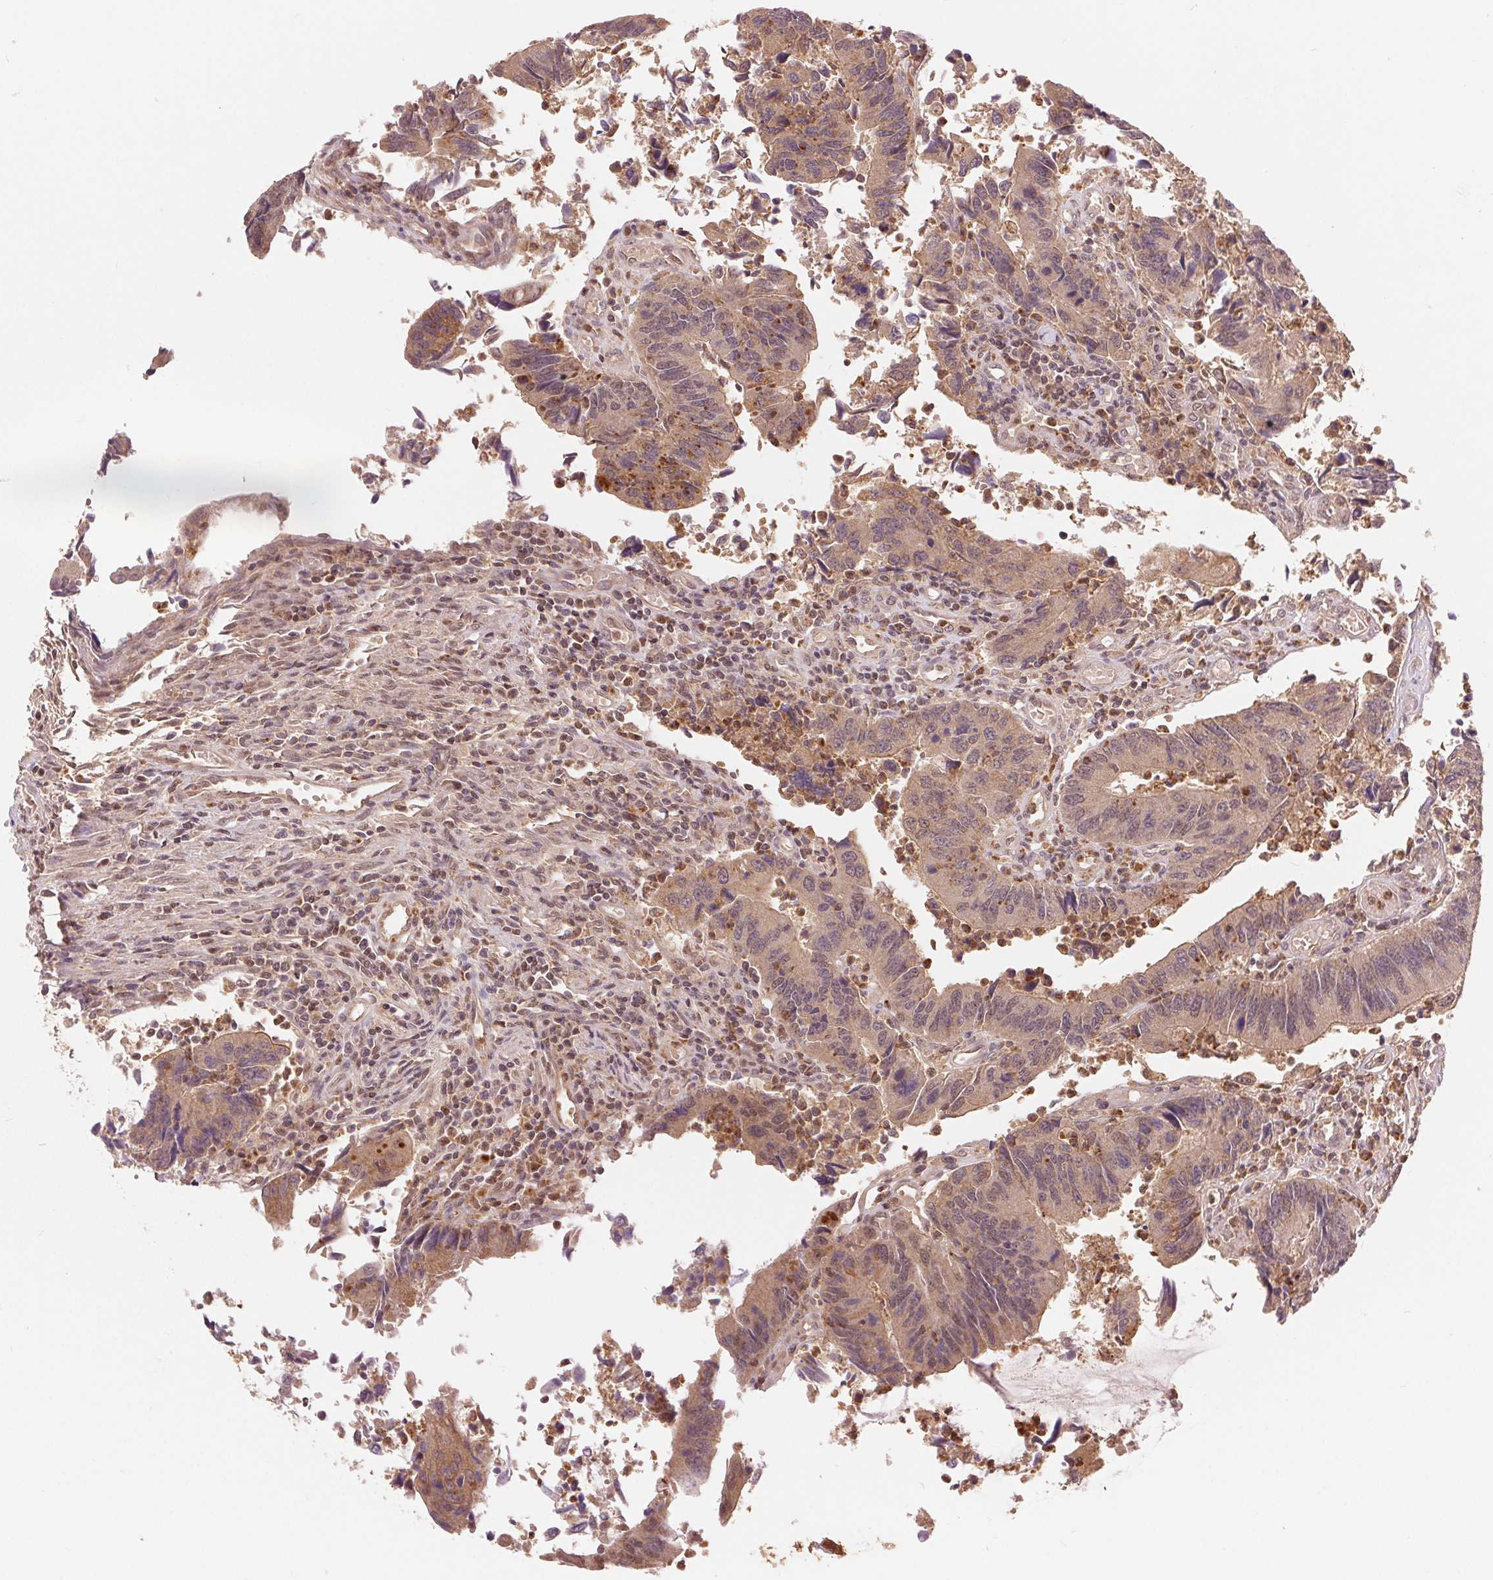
{"staining": {"intensity": "weak", "quantity": "25%-75%", "location": "cytoplasmic/membranous"}, "tissue": "colorectal cancer", "cell_type": "Tumor cells", "image_type": "cancer", "snomed": [{"axis": "morphology", "description": "Adenocarcinoma, NOS"}, {"axis": "topography", "description": "Colon"}], "caption": "A high-resolution histopathology image shows immunohistochemistry staining of colorectal cancer, which displays weak cytoplasmic/membranous positivity in about 25%-75% of tumor cells.", "gene": "TMEM273", "patient": {"sex": "female", "age": 67}}